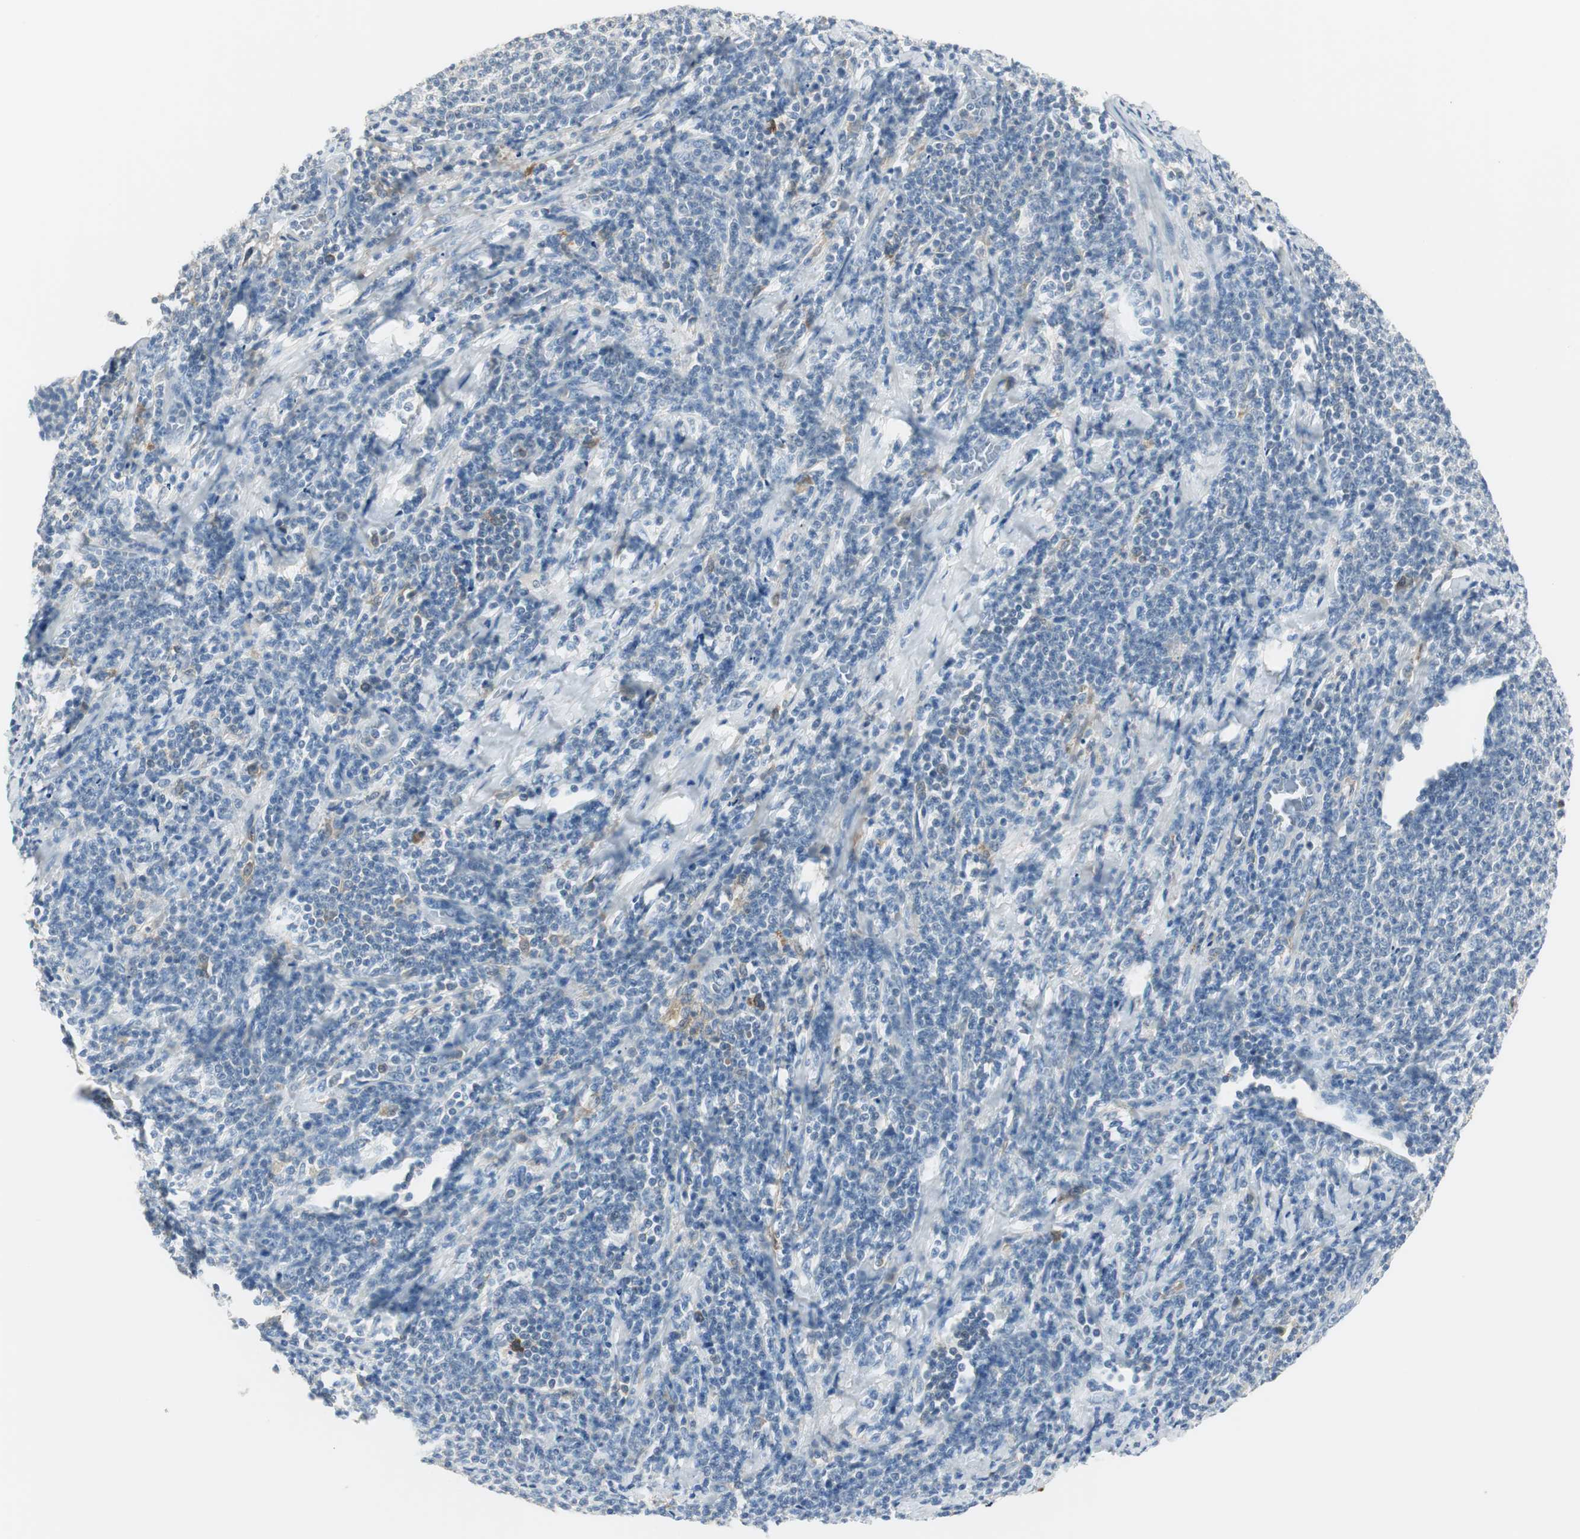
{"staining": {"intensity": "negative", "quantity": "none", "location": "none"}, "tissue": "lymphoma", "cell_type": "Tumor cells", "image_type": "cancer", "snomed": [{"axis": "morphology", "description": "Malignant lymphoma, non-Hodgkin's type, Low grade"}, {"axis": "topography", "description": "Lymph node"}], "caption": "Lymphoma stained for a protein using IHC demonstrates no expression tumor cells.", "gene": "MSTO1", "patient": {"sex": "male", "age": 66}}